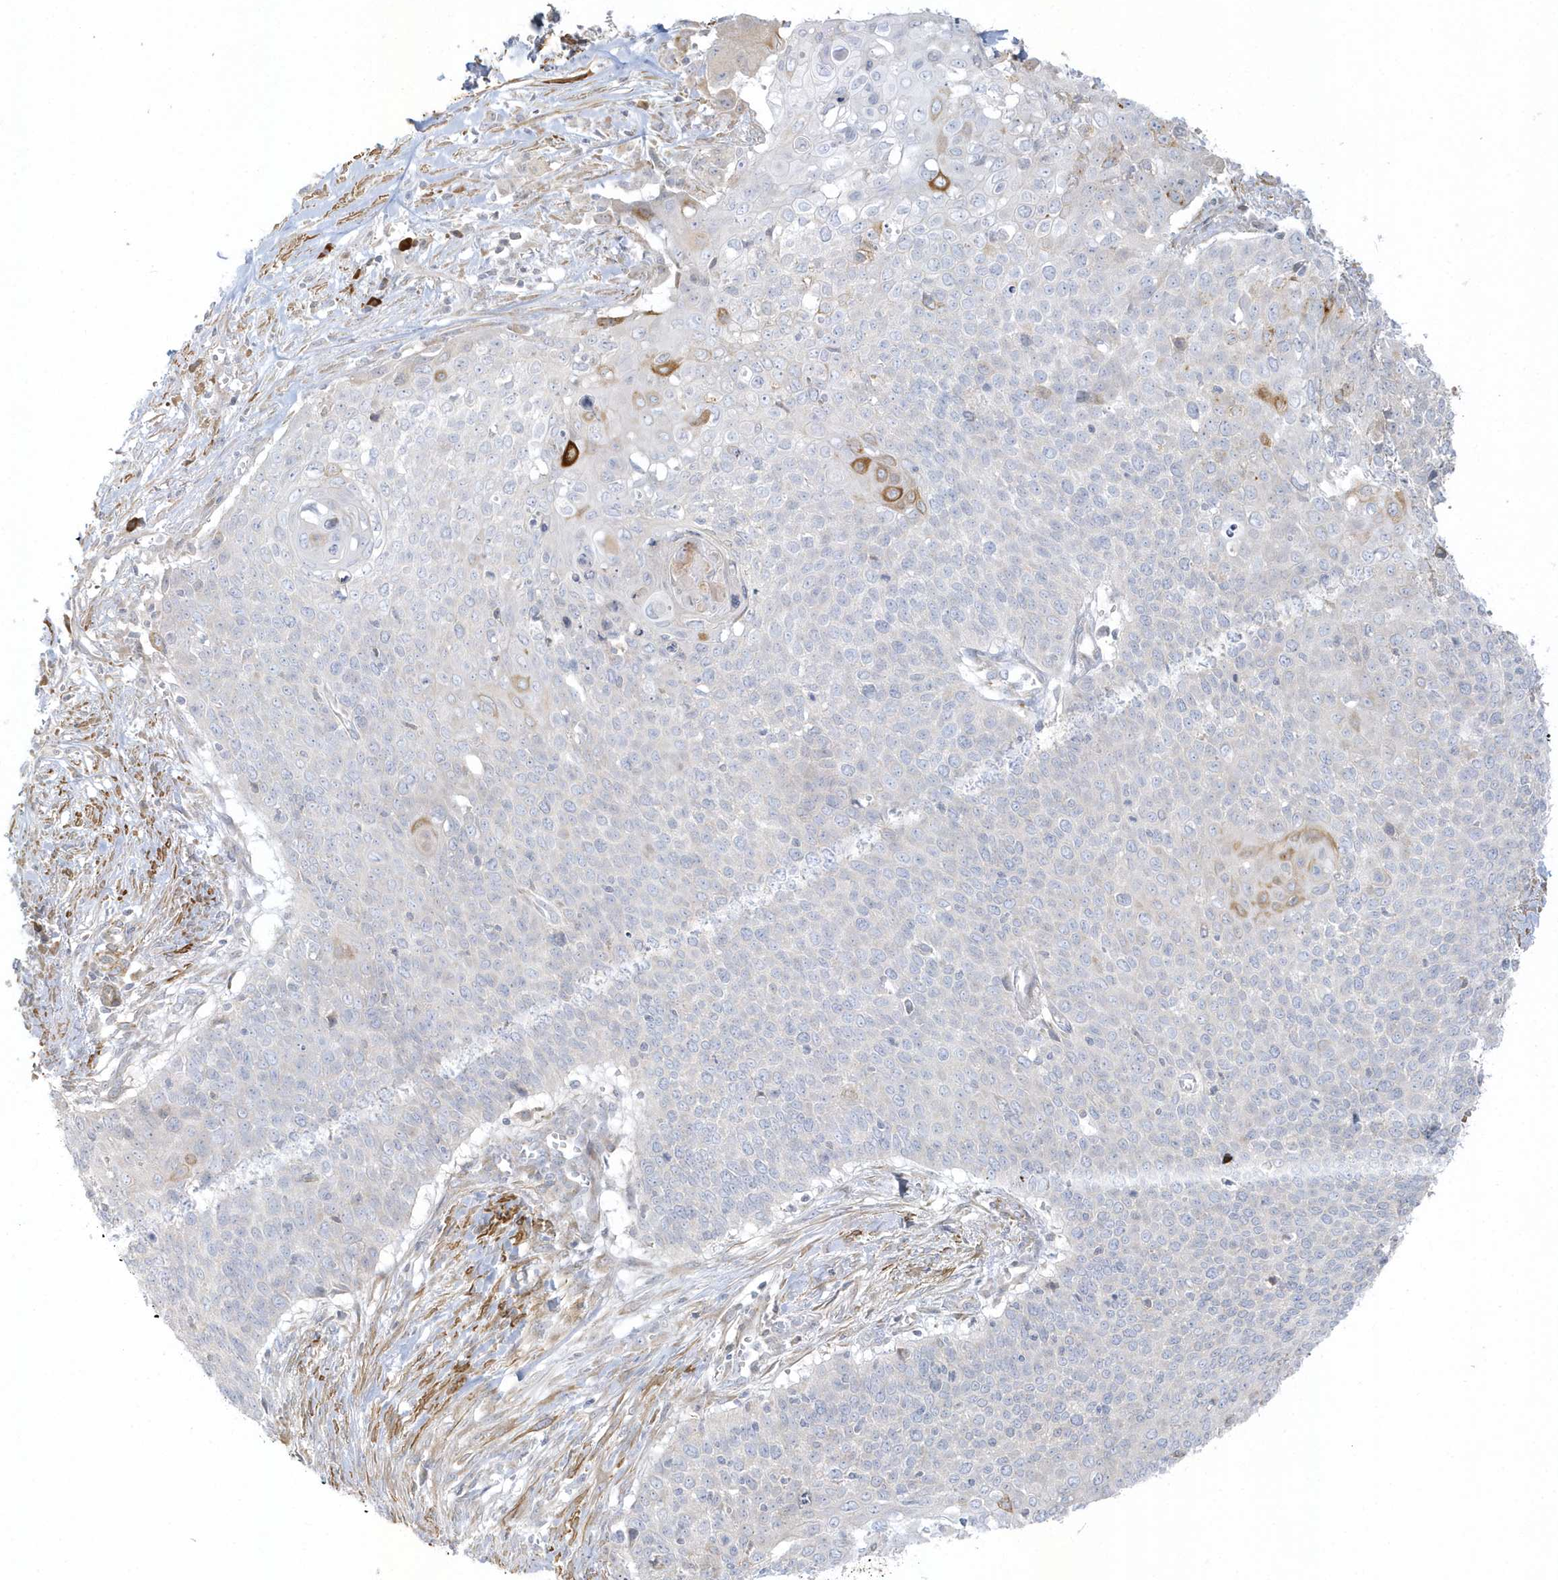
{"staining": {"intensity": "moderate", "quantity": "<25%", "location": "cytoplasmic/membranous"}, "tissue": "cervical cancer", "cell_type": "Tumor cells", "image_type": "cancer", "snomed": [{"axis": "morphology", "description": "Squamous cell carcinoma, NOS"}, {"axis": "topography", "description": "Cervix"}], "caption": "Immunohistochemistry photomicrograph of human cervical cancer stained for a protein (brown), which shows low levels of moderate cytoplasmic/membranous expression in approximately <25% of tumor cells.", "gene": "THADA", "patient": {"sex": "female", "age": 39}}